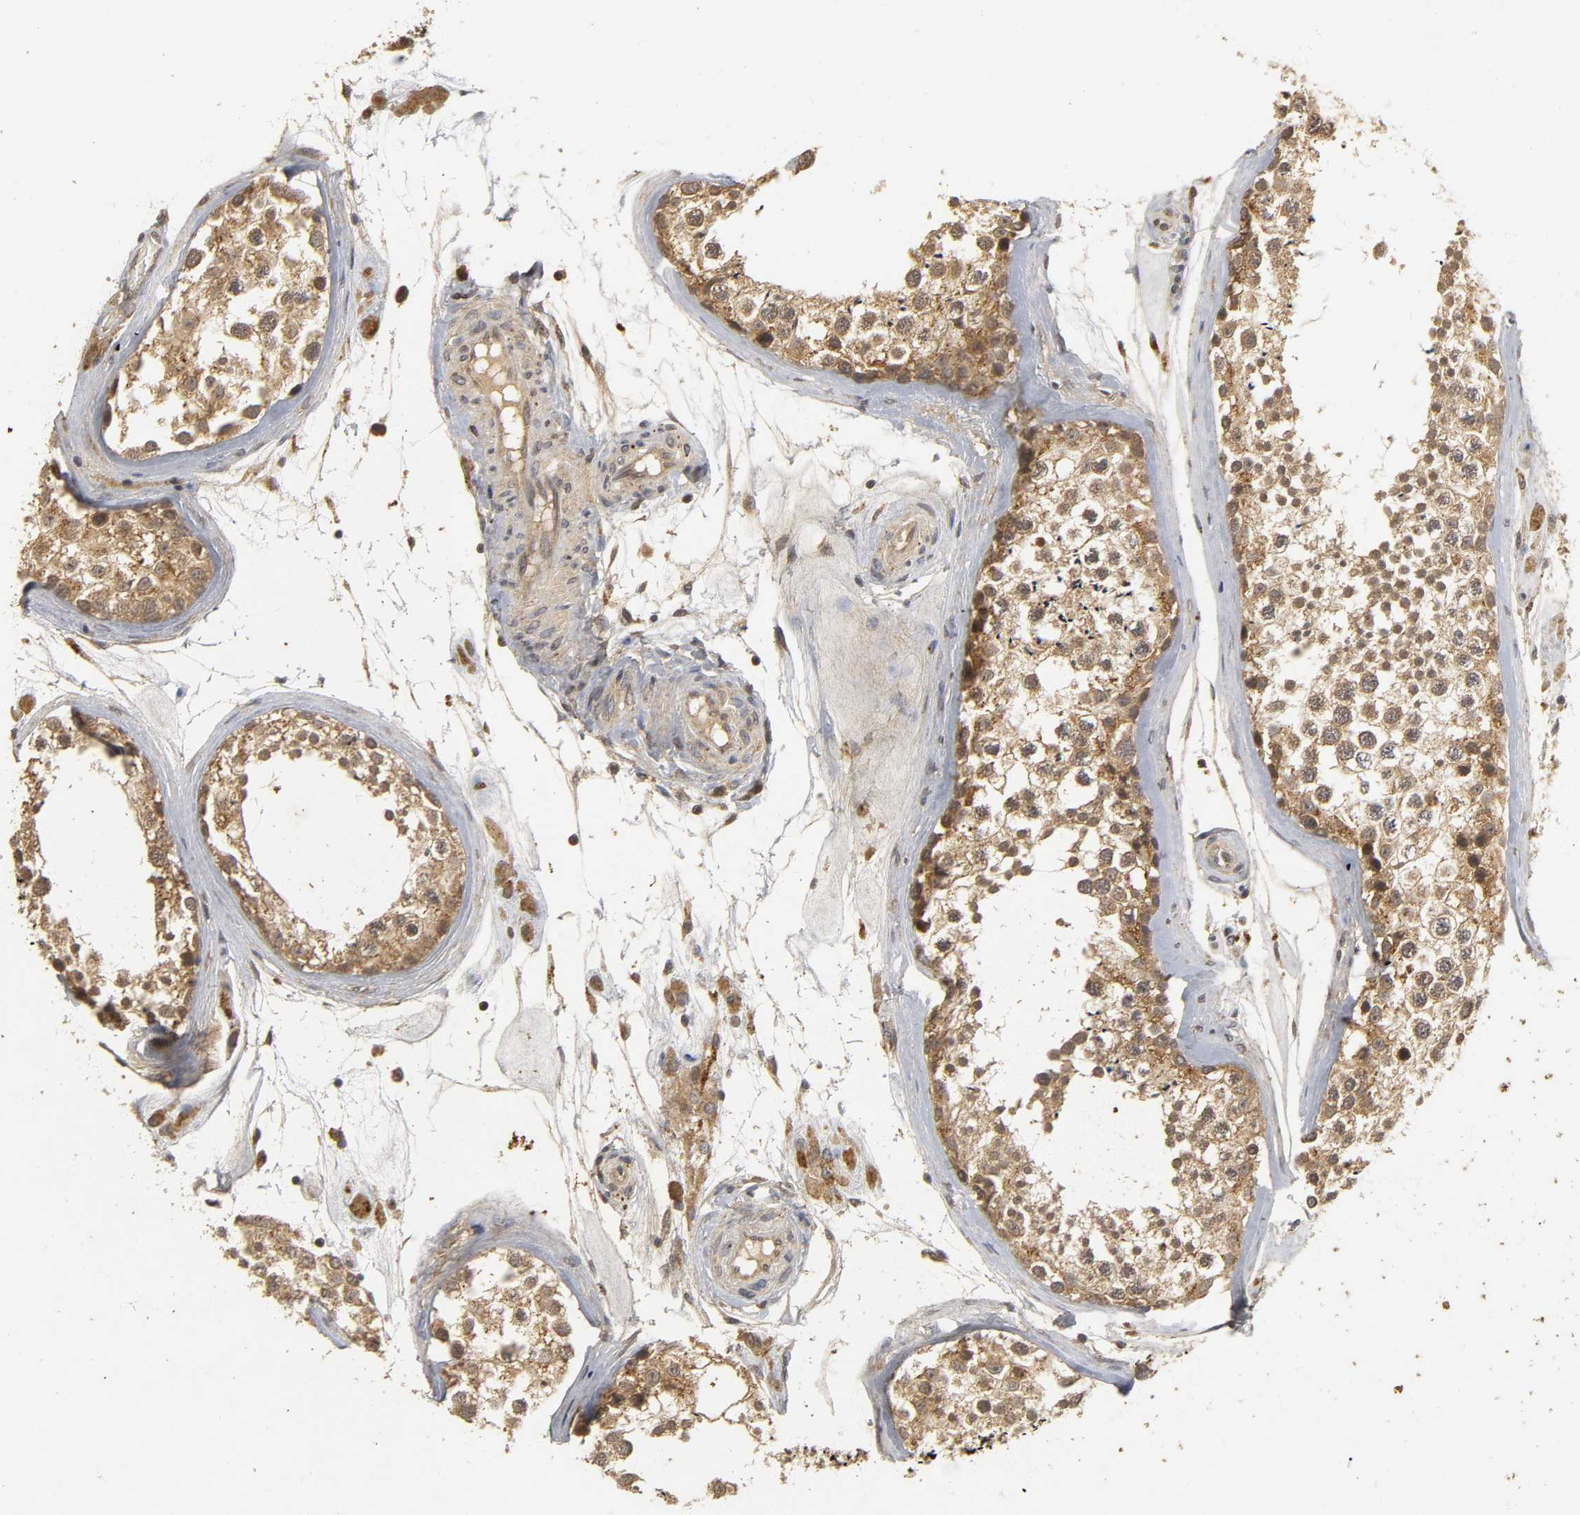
{"staining": {"intensity": "moderate", "quantity": ">75%", "location": "cytoplasmic/membranous"}, "tissue": "testis", "cell_type": "Cells in seminiferous ducts", "image_type": "normal", "snomed": [{"axis": "morphology", "description": "Normal tissue, NOS"}, {"axis": "topography", "description": "Testis"}], "caption": "A micrograph of testis stained for a protein reveals moderate cytoplasmic/membranous brown staining in cells in seminiferous ducts. The protein is shown in brown color, while the nuclei are stained blue.", "gene": "TRAF6", "patient": {"sex": "male", "age": 46}}